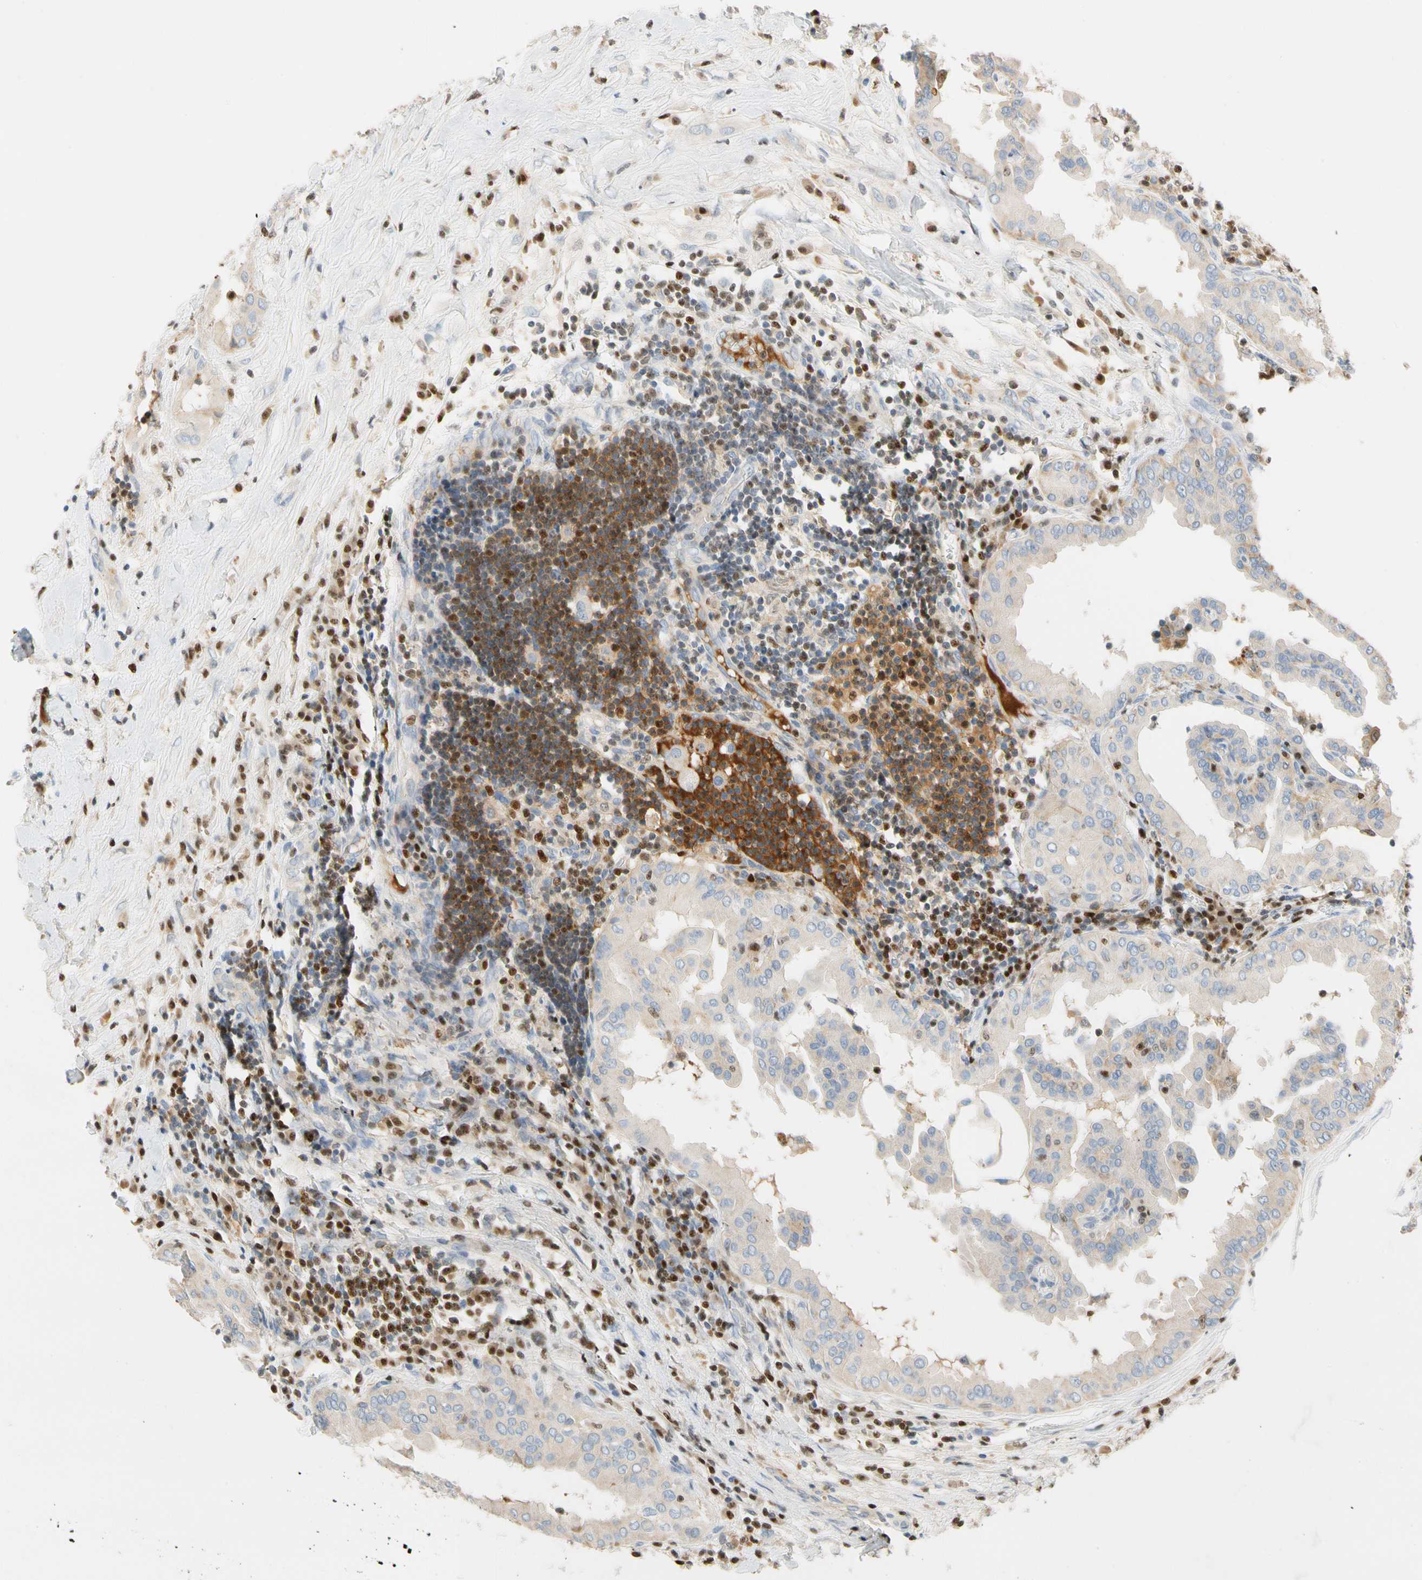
{"staining": {"intensity": "weak", "quantity": "<25%", "location": "cytoplasmic/membranous"}, "tissue": "thyroid cancer", "cell_type": "Tumor cells", "image_type": "cancer", "snomed": [{"axis": "morphology", "description": "Papillary adenocarcinoma, NOS"}, {"axis": "topography", "description": "Thyroid gland"}], "caption": "IHC photomicrograph of papillary adenocarcinoma (thyroid) stained for a protein (brown), which exhibits no staining in tumor cells.", "gene": "SP140", "patient": {"sex": "male", "age": 33}}